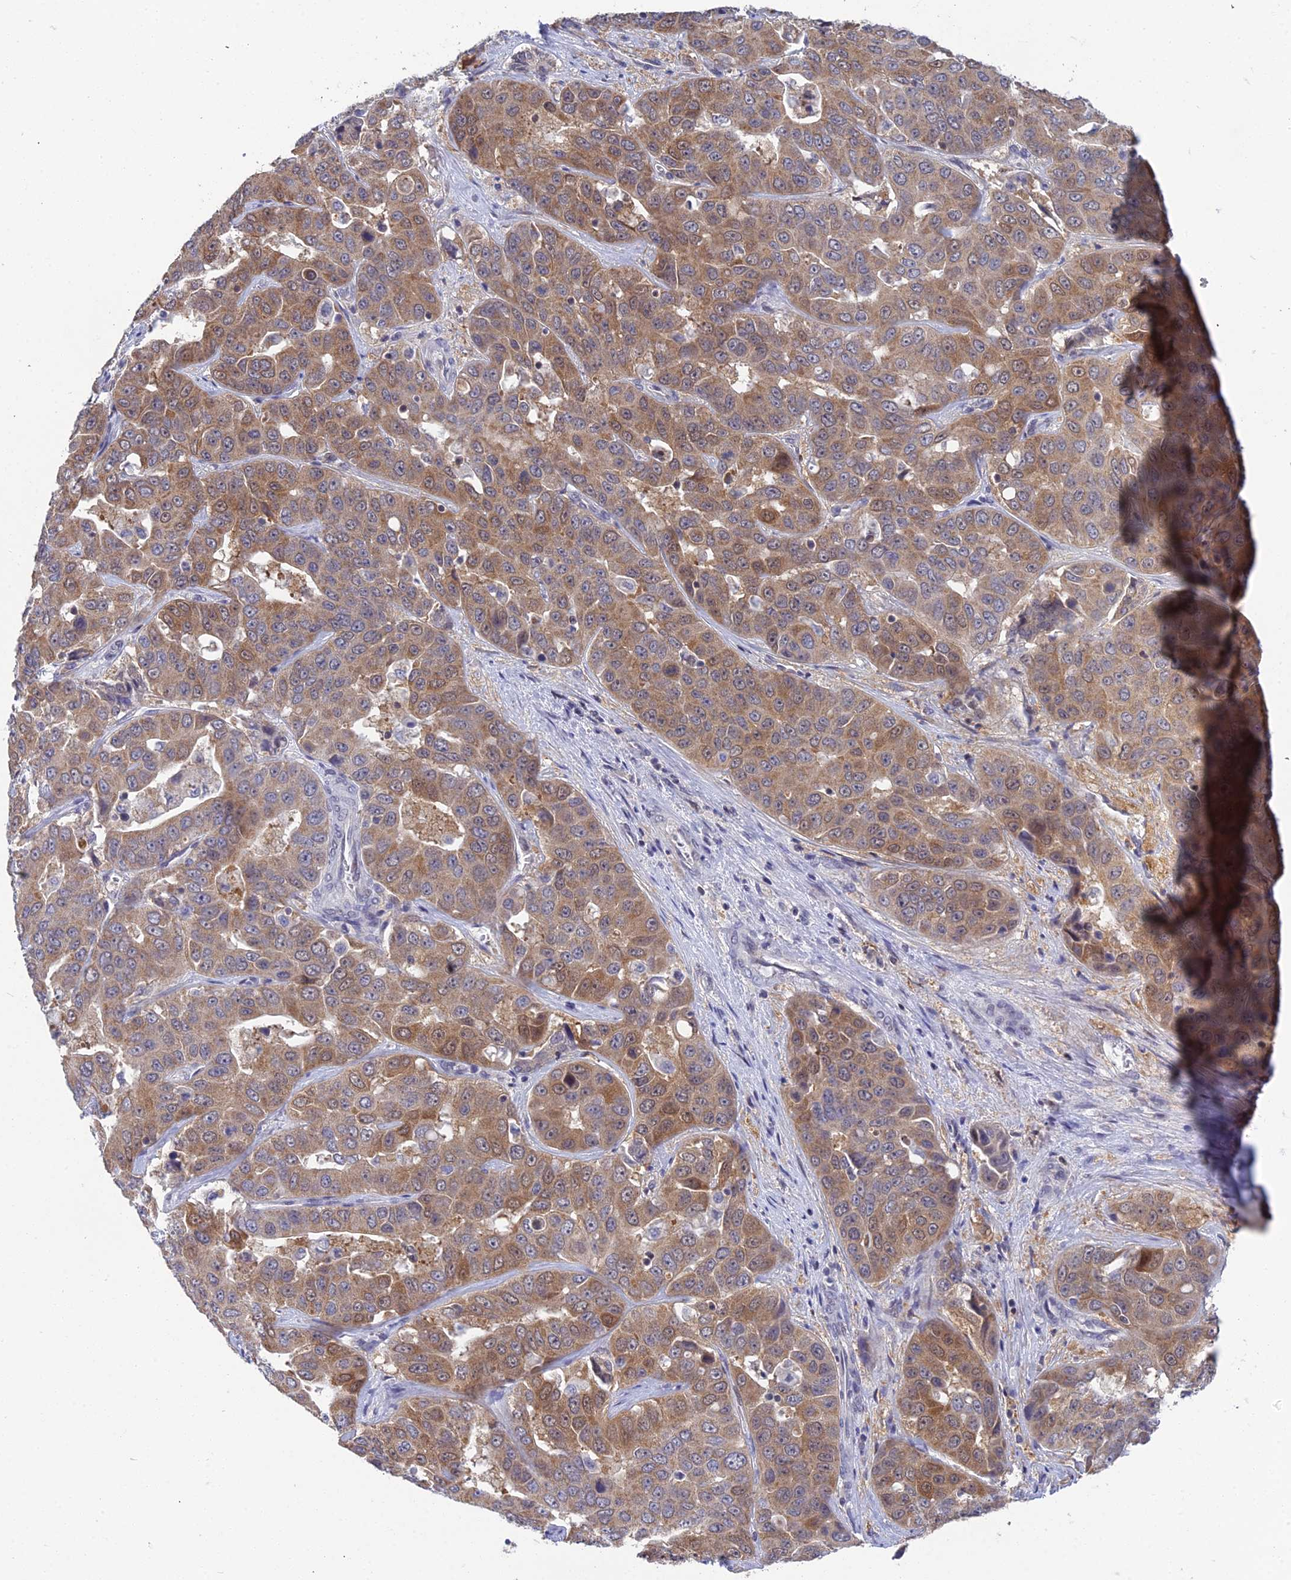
{"staining": {"intensity": "moderate", "quantity": ">75%", "location": "cytoplasmic/membranous"}, "tissue": "liver cancer", "cell_type": "Tumor cells", "image_type": "cancer", "snomed": [{"axis": "morphology", "description": "Cholangiocarcinoma"}, {"axis": "topography", "description": "Liver"}], "caption": "Immunohistochemistry (IHC) micrograph of neoplastic tissue: liver cancer stained using immunohistochemistry (IHC) shows medium levels of moderate protein expression localized specifically in the cytoplasmic/membranous of tumor cells, appearing as a cytoplasmic/membranous brown color.", "gene": "ELOA2", "patient": {"sex": "female", "age": 52}}